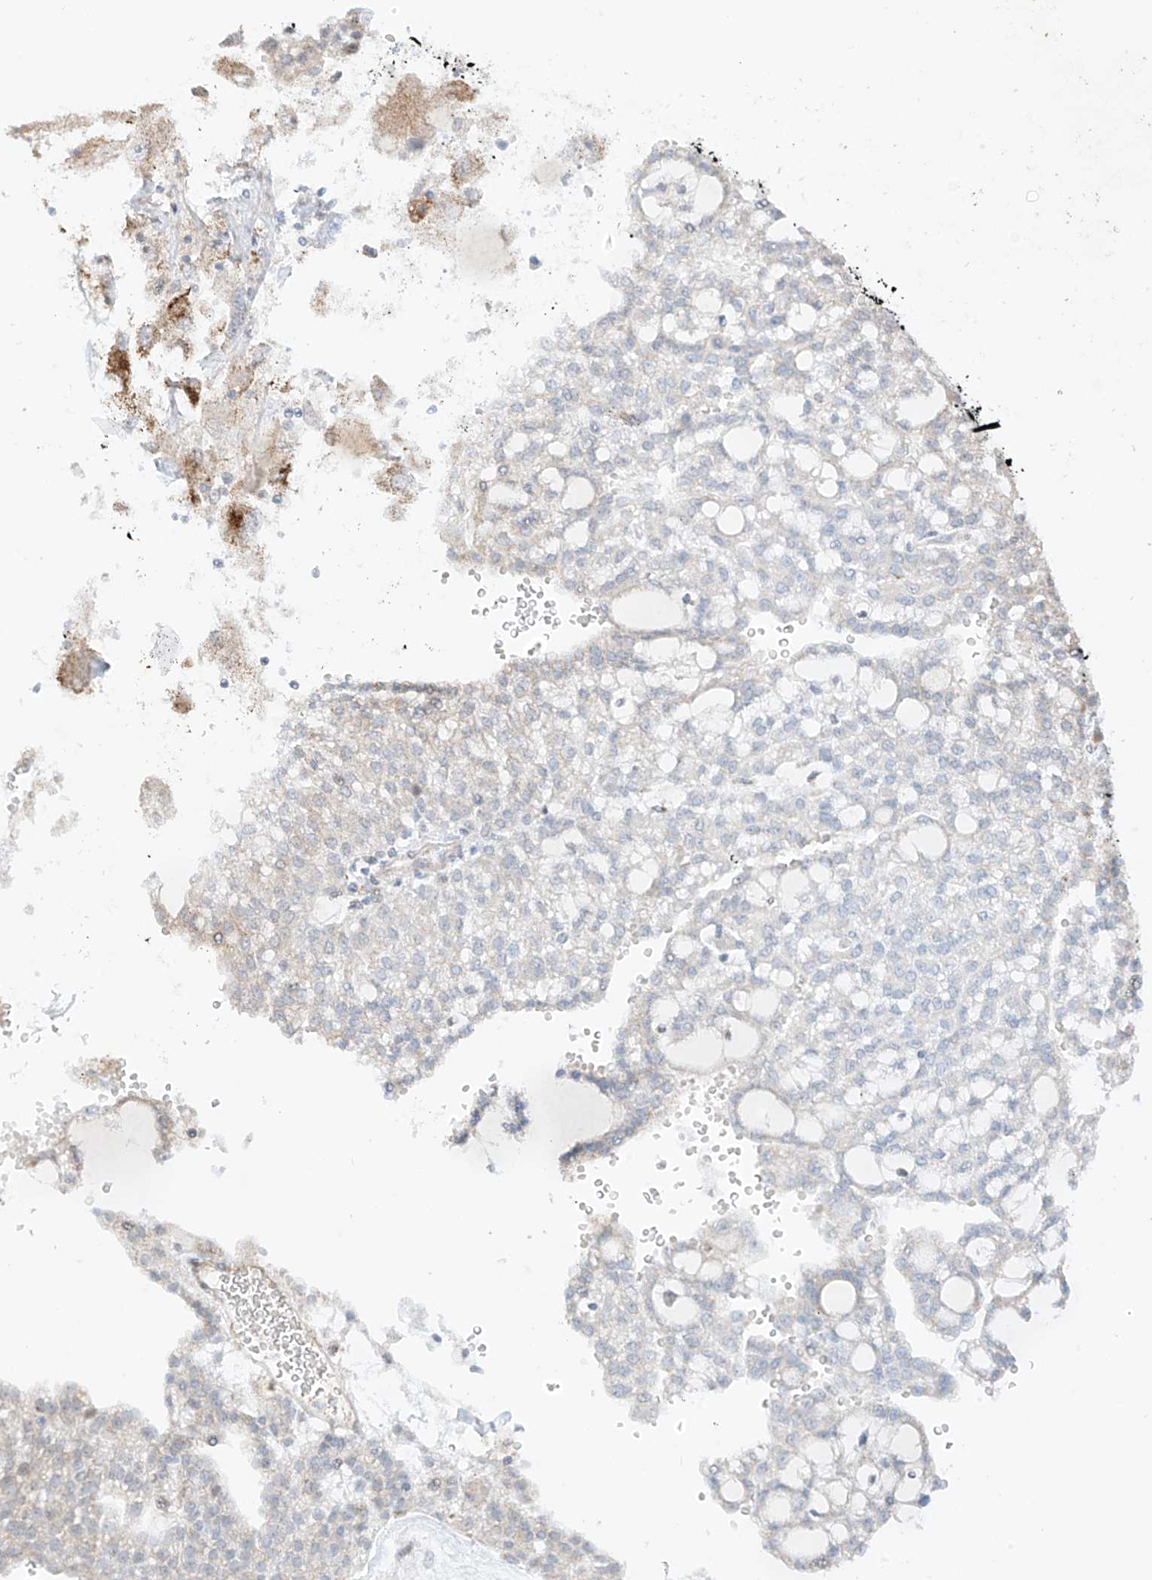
{"staining": {"intensity": "weak", "quantity": "<25%", "location": "cytoplasmic/membranous"}, "tissue": "renal cancer", "cell_type": "Tumor cells", "image_type": "cancer", "snomed": [{"axis": "morphology", "description": "Adenocarcinoma, NOS"}, {"axis": "topography", "description": "Kidney"}], "caption": "Tumor cells show no significant protein expression in renal adenocarcinoma. (DAB (3,3'-diaminobenzidine) immunohistochemistry, high magnification).", "gene": "ABCD1", "patient": {"sex": "male", "age": 63}}